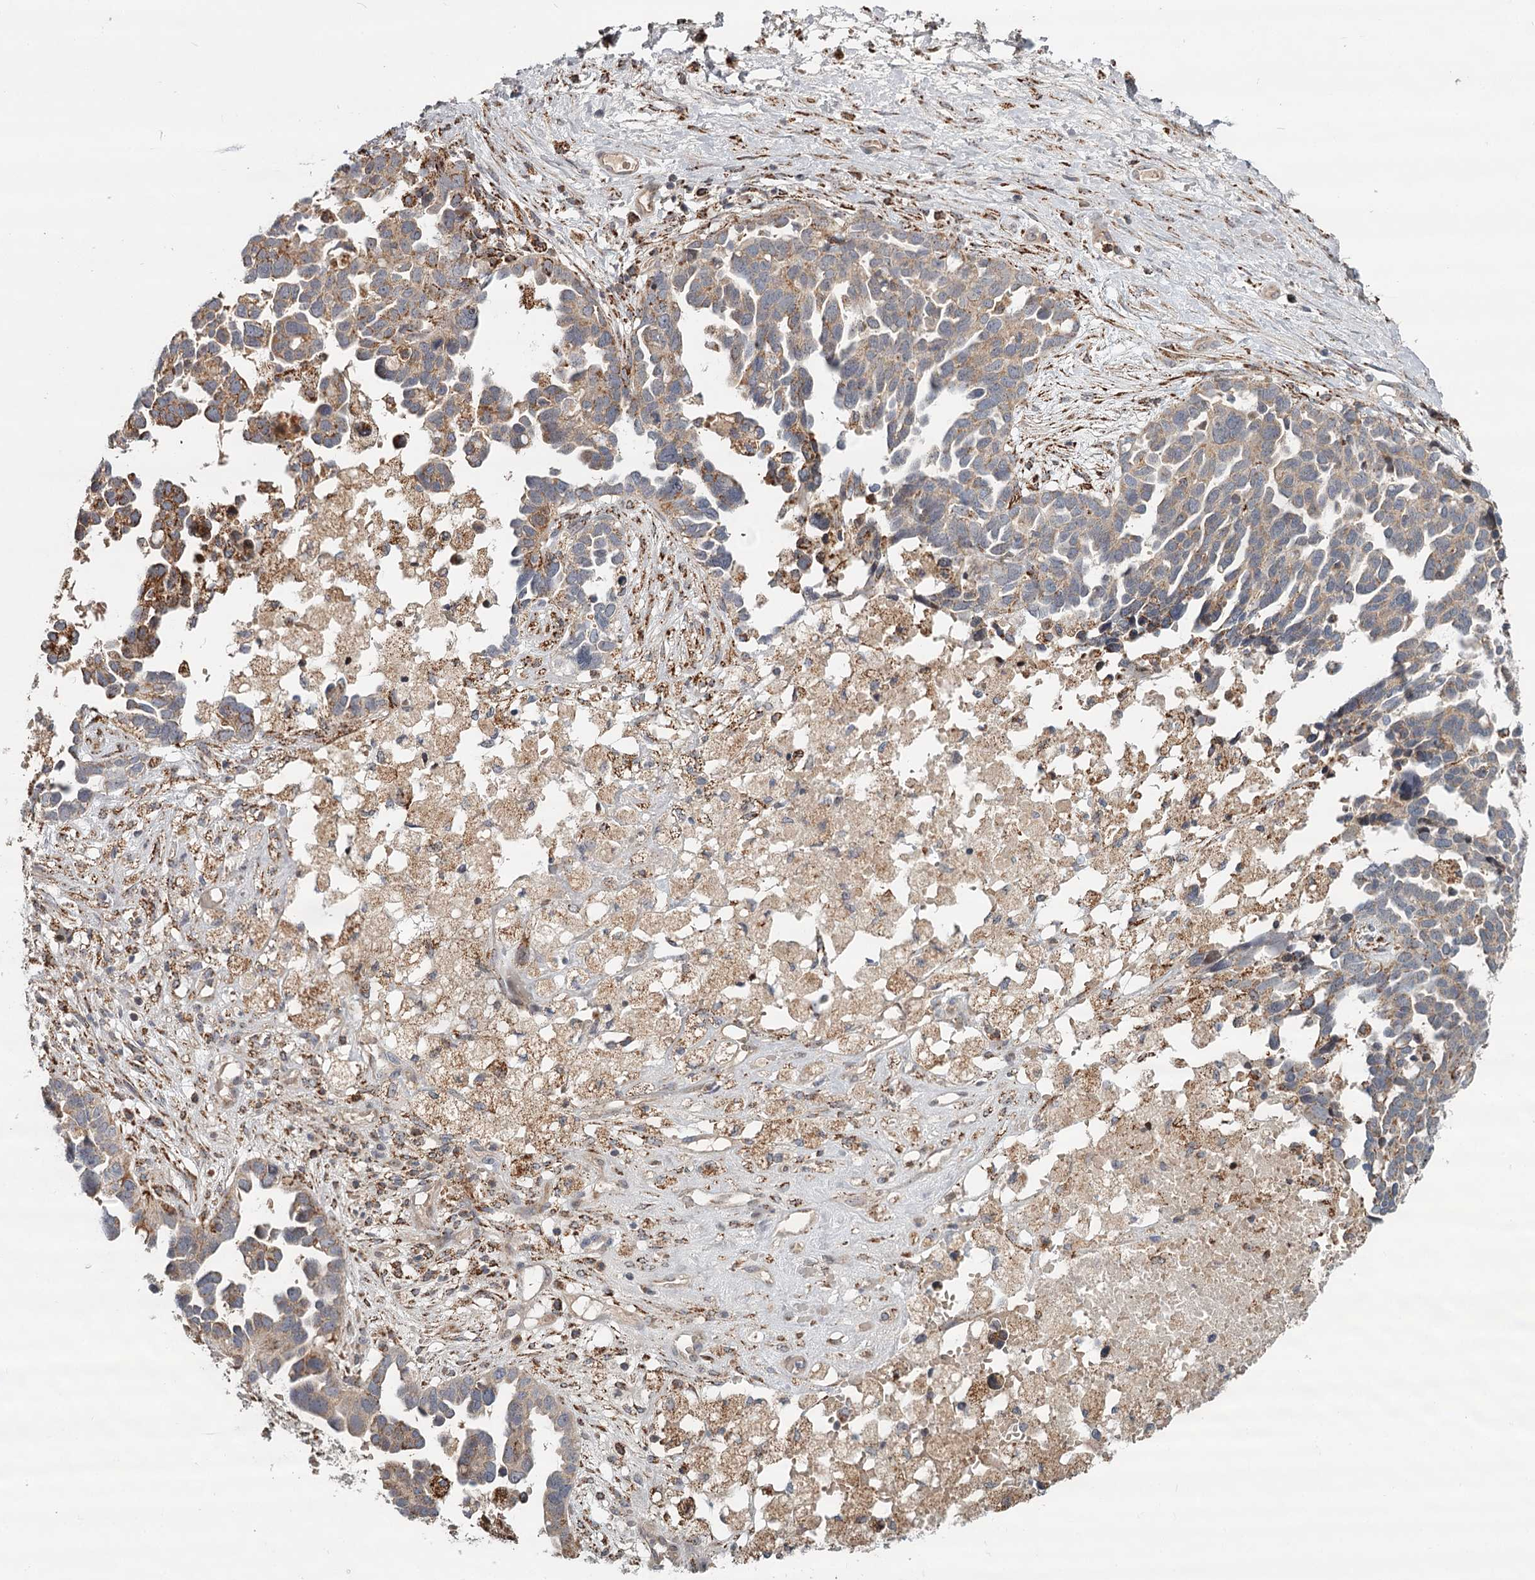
{"staining": {"intensity": "moderate", "quantity": "<25%", "location": "cytoplasmic/membranous"}, "tissue": "ovarian cancer", "cell_type": "Tumor cells", "image_type": "cancer", "snomed": [{"axis": "morphology", "description": "Cystadenocarcinoma, serous, NOS"}, {"axis": "topography", "description": "Ovary"}], "caption": "Moderate cytoplasmic/membranous expression for a protein is present in approximately <25% of tumor cells of ovarian cancer (serous cystadenocarcinoma) using immunohistochemistry.", "gene": "CDC123", "patient": {"sex": "female", "age": 54}}